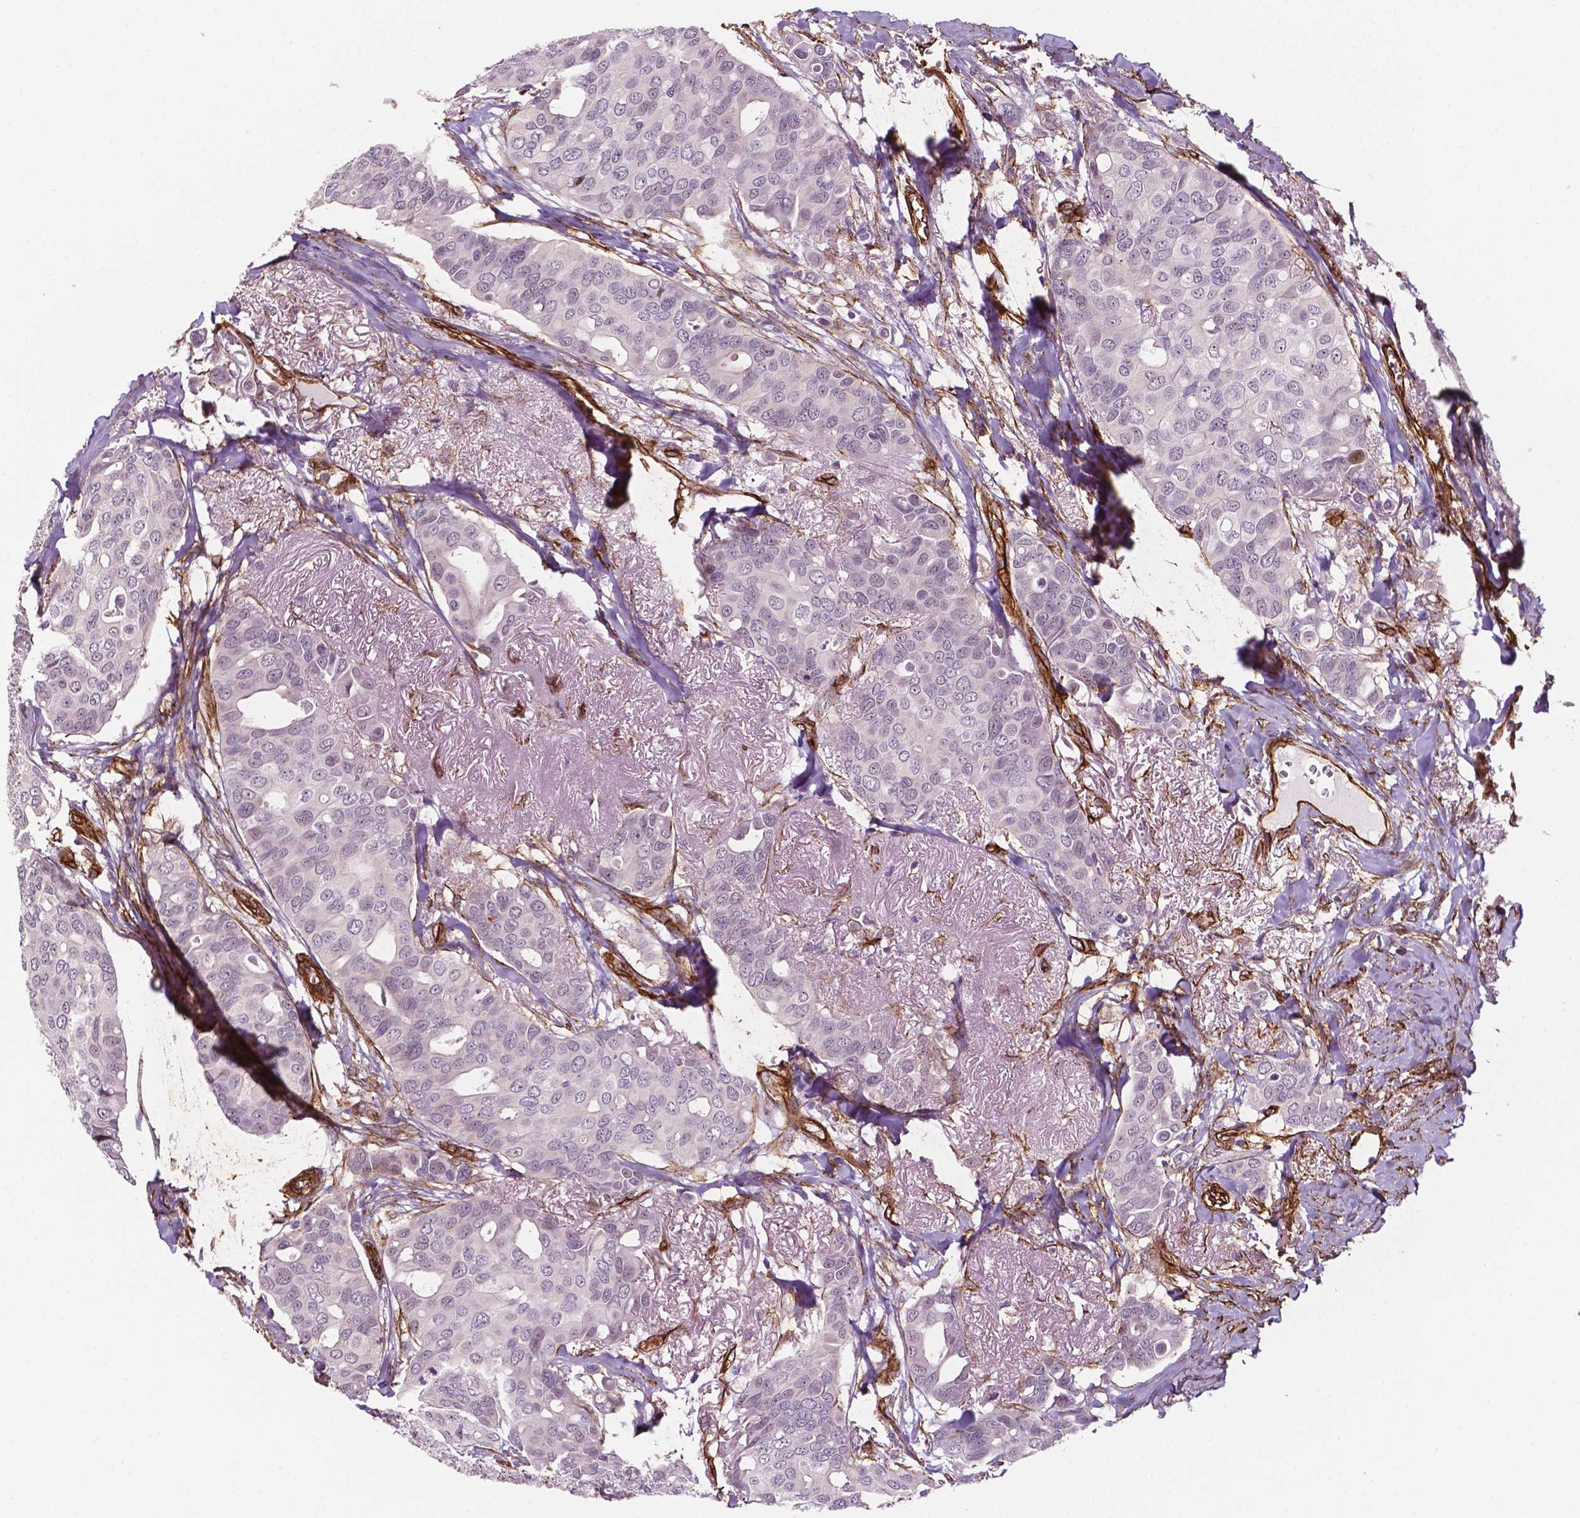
{"staining": {"intensity": "negative", "quantity": "none", "location": "none"}, "tissue": "breast cancer", "cell_type": "Tumor cells", "image_type": "cancer", "snomed": [{"axis": "morphology", "description": "Duct carcinoma"}, {"axis": "topography", "description": "Breast"}], "caption": "IHC of human breast cancer (invasive ductal carcinoma) exhibits no expression in tumor cells. Nuclei are stained in blue.", "gene": "EGFL8", "patient": {"sex": "female", "age": 54}}